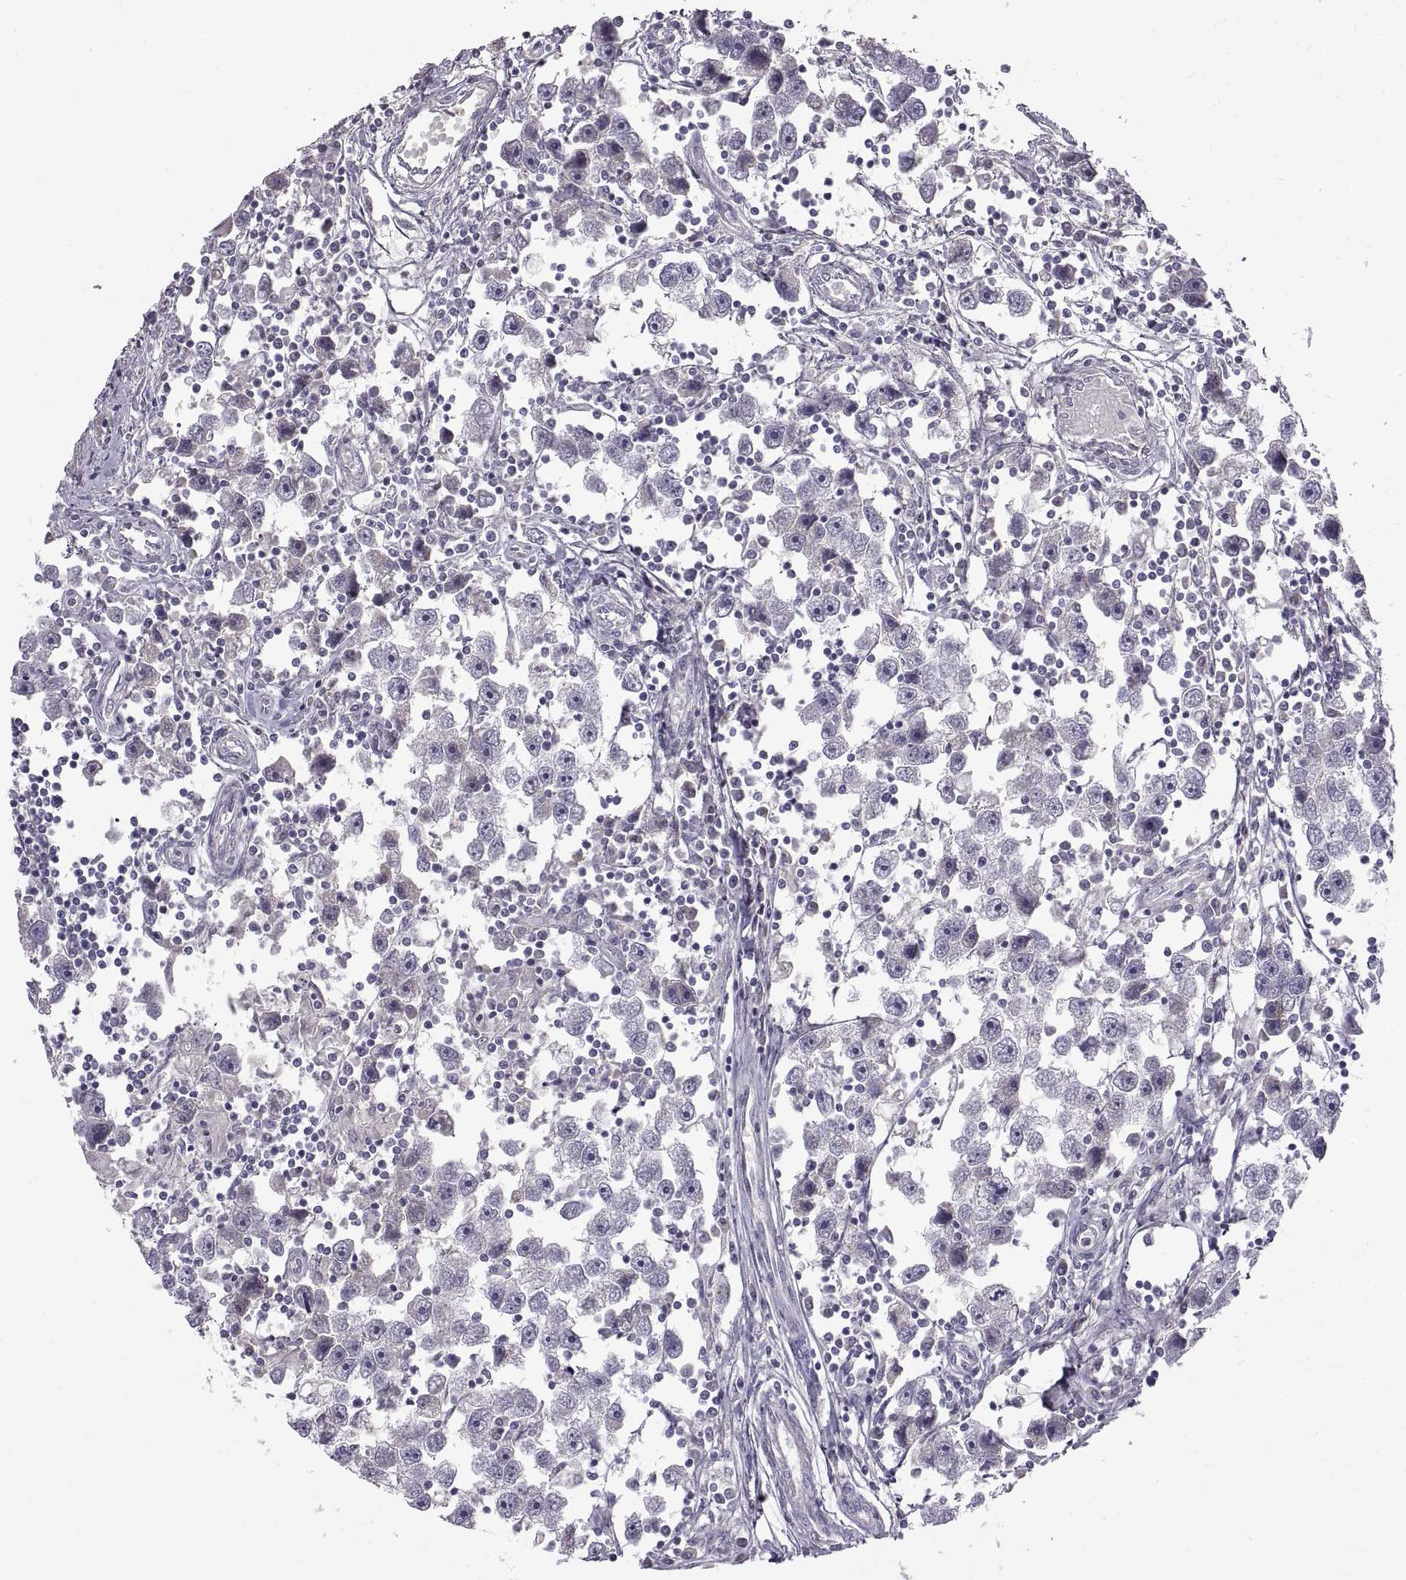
{"staining": {"intensity": "negative", "quantity": "none", "location": "none"}, "tissue": "testis cancer", "cell_type": "Tumor cells", "image_type": "cancer", "snomed": [{"axis": "morphology", "description": "Seminoma, NOS"}, {"axis": "topography", "description": "Testis"}], "caption": "Seminoma (testis) was stained to show a protein in brown. There is no significant staining in tumor cells. (DAB IHC, high magnification).", "gene": "WFDC8", "patient": {"sex": "male", "age": 30}}